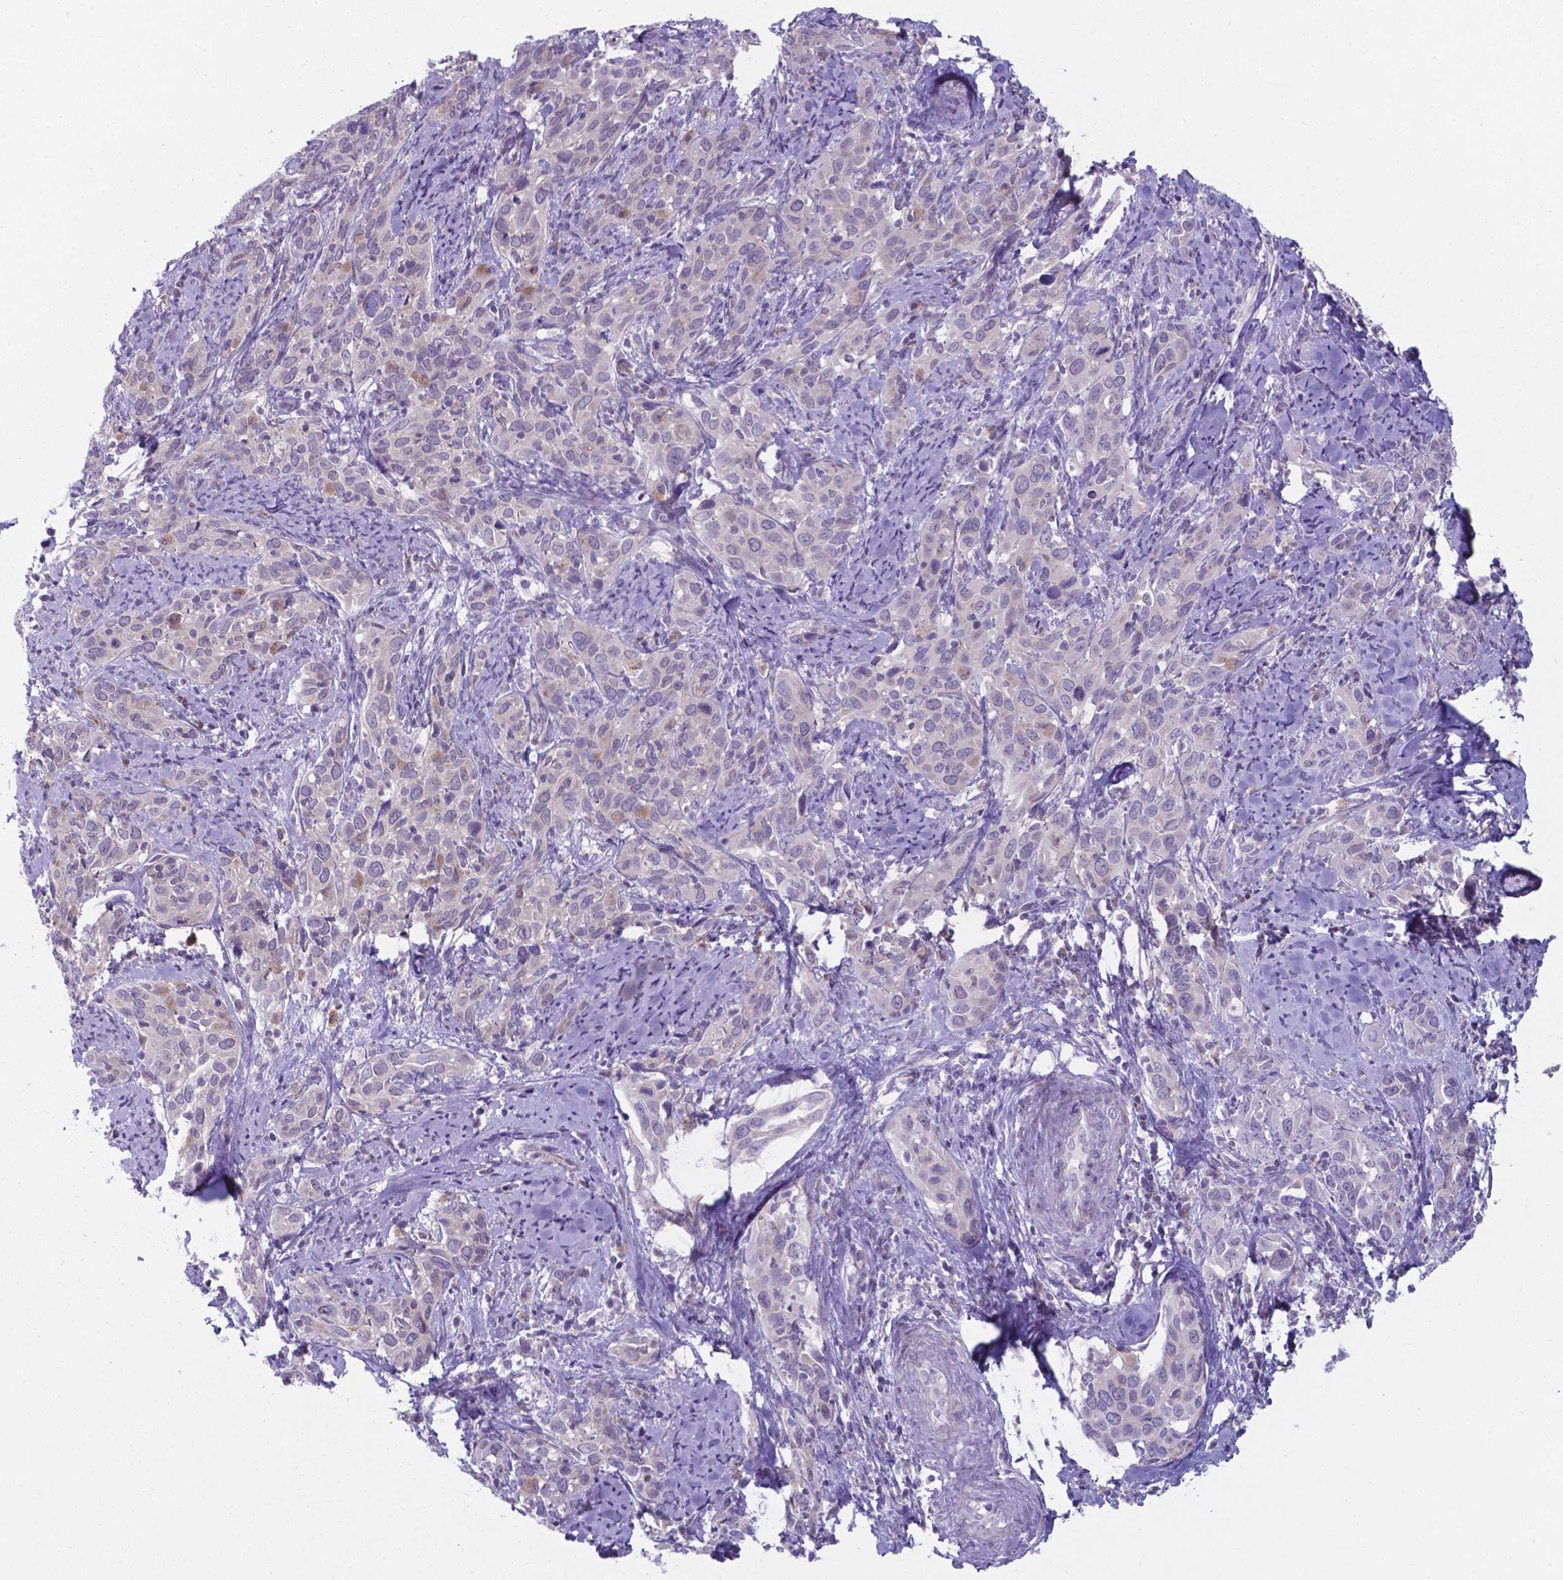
{"staining": {"intensity": "negative", "quantity": "none", "location": "none"}, "tissue": "cervical cancer", "cell_type": "Tumor cells", "image_type": "cancer", "snomed": [{"axis": "morphology", "description": "Squamous cell carcinoma, NOS"}, {"axis": "topography", "description": "Cervix"}], "caption": "Tumor cells are negative for brown protein staining in cervical squamous cell carcinoma. (DAB (3,3'-diaminobenzidine) IHC visualized using brightfield microscopy, high magnification).", "gene": "AP5B1", "patient": {"sex": "female", "age": 51}}